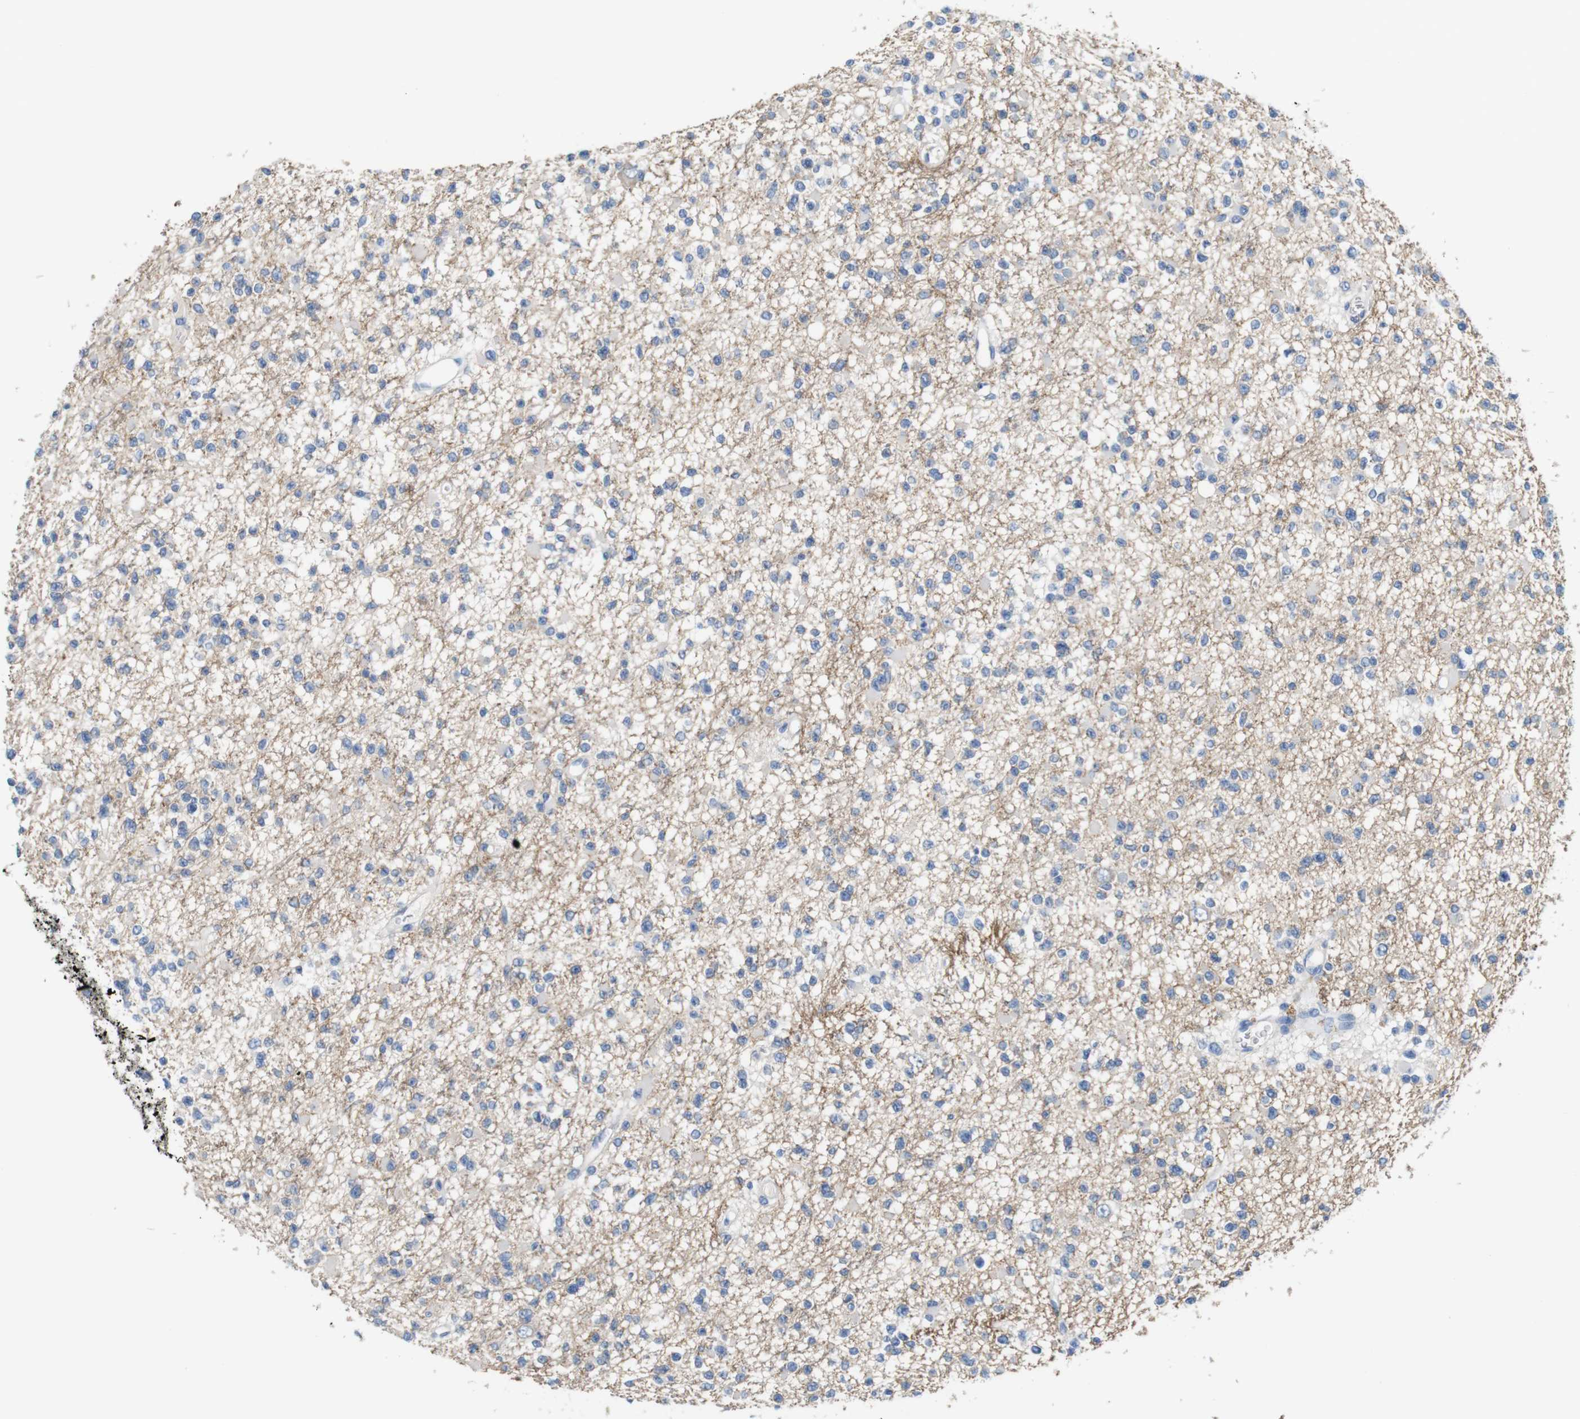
{"staining": {"intensity": "negative", "quantity": "none", "location": "none"}, "tissue": "glioma", "cell_type": "Tumor cells", "image_type": "cancer", "snomed": [{"axis": "morphology", "description": "Glioma, malignant, Low grade"}, {"axis": "topography", "description": "Brain"}], "caption": "Malignant glioma (low-grade) stained for a protein using immunohistochemistry displays no positivity tumor cells.", "gene": "IGSF8", "patient": {"sex": "female", "age": 22}}